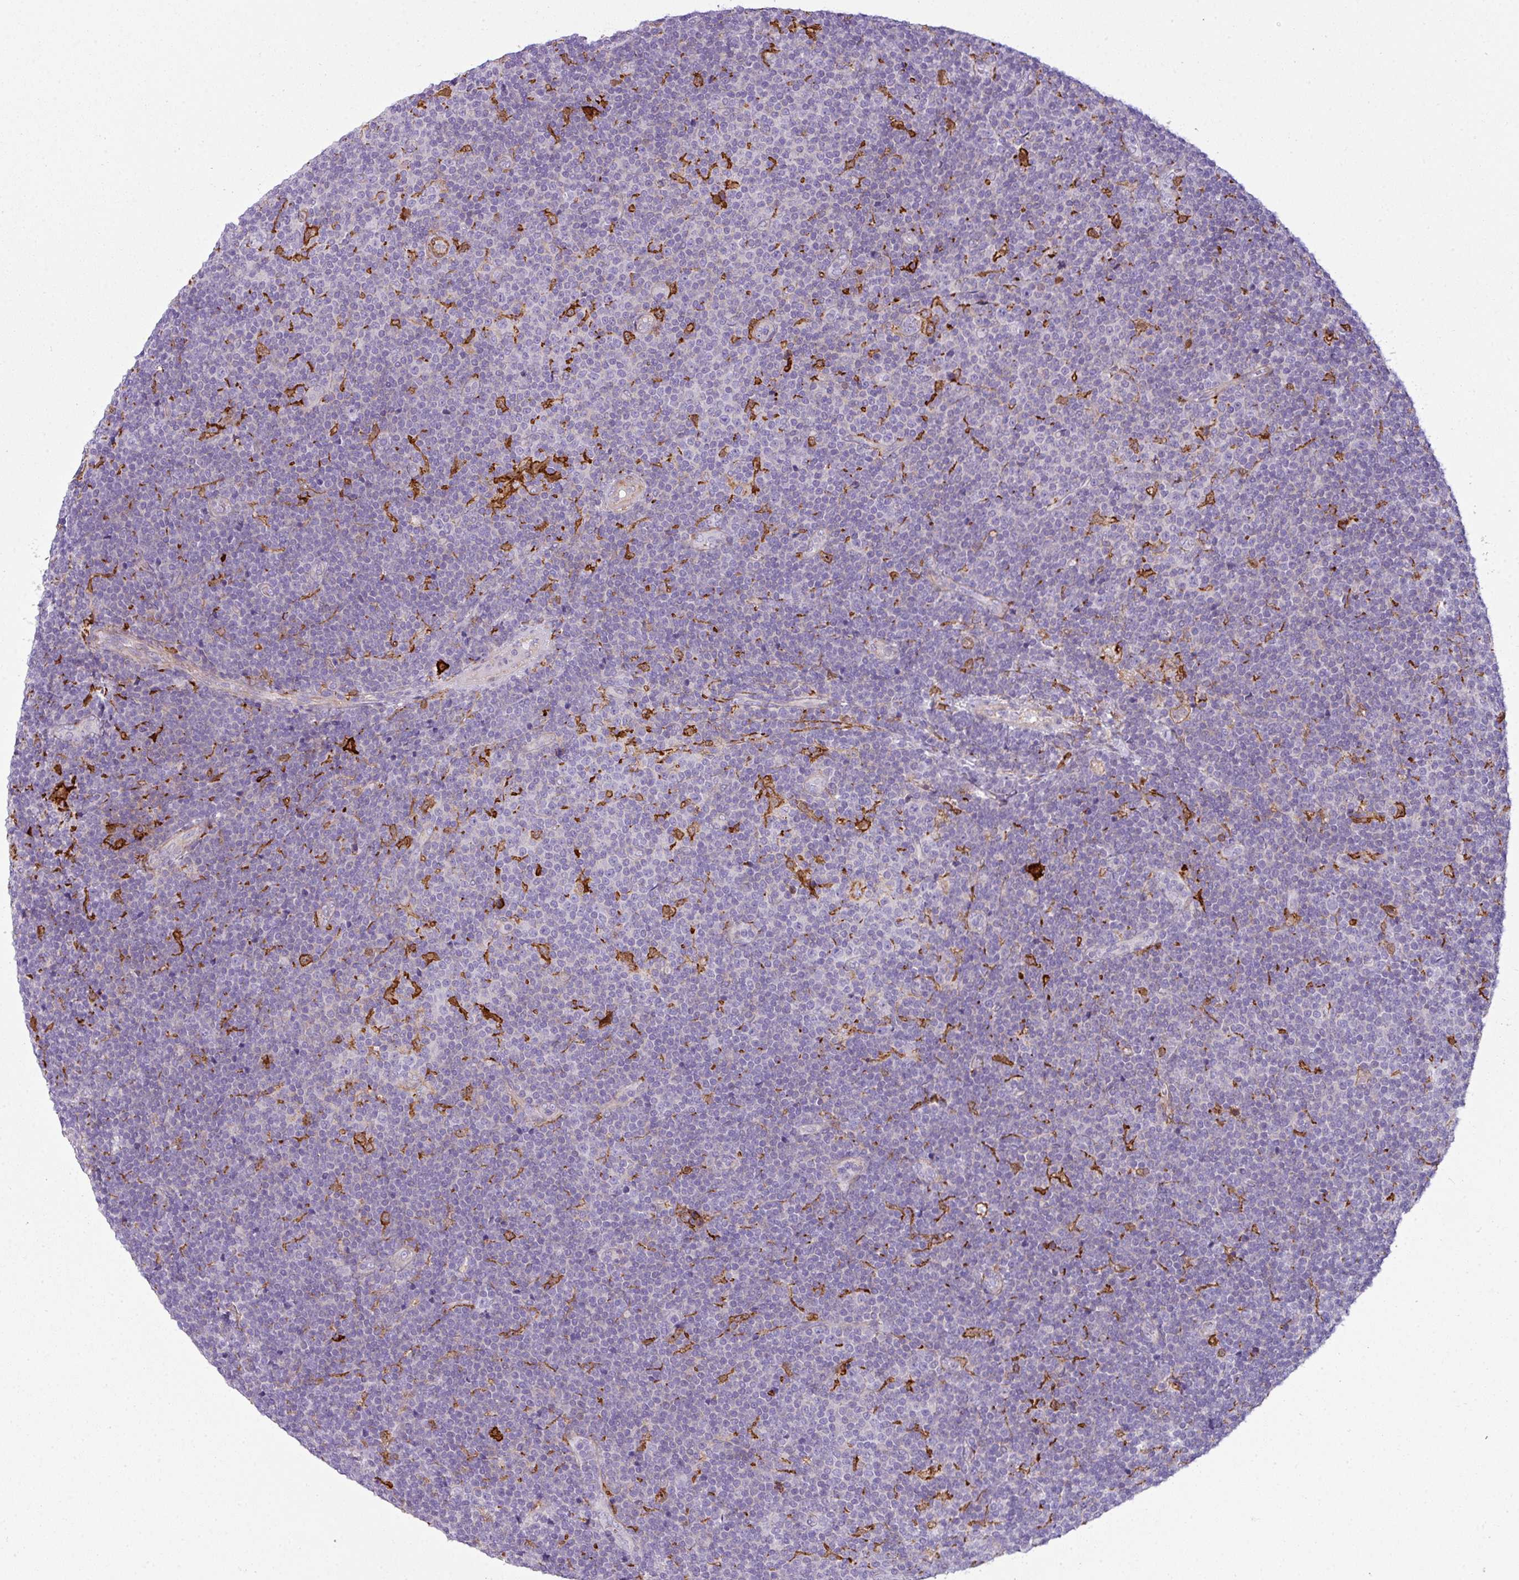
{"staining": {"intensity": "negative", "quantity": "none", "location": "none"}, "tissue": "lymphoma", "cell_type": "Tumor cells", "image_type": "cancer", "snomed": [{"axis": "morphology", "description": "Malignant lymphoma, non-Hodgkin's type, Low grade"}, {"axis": "topography", "description": "Lymph node"}], "caption": "Immunohistochemistry histopathology image of neoplastic tissue: human malignant lymphoma, non-Hodgkin's type (low-grade) stained with DAB demonstrates no significant protein expression in tumor cells. (Stains: DAB (3,3'-diaminobenzidine) IHC with hematoxylin counter stain, Microscopy: brightfield microscopy at high magnification).", "gene": "COL8A1", "patient": {"sex": "male", "age": 48}}